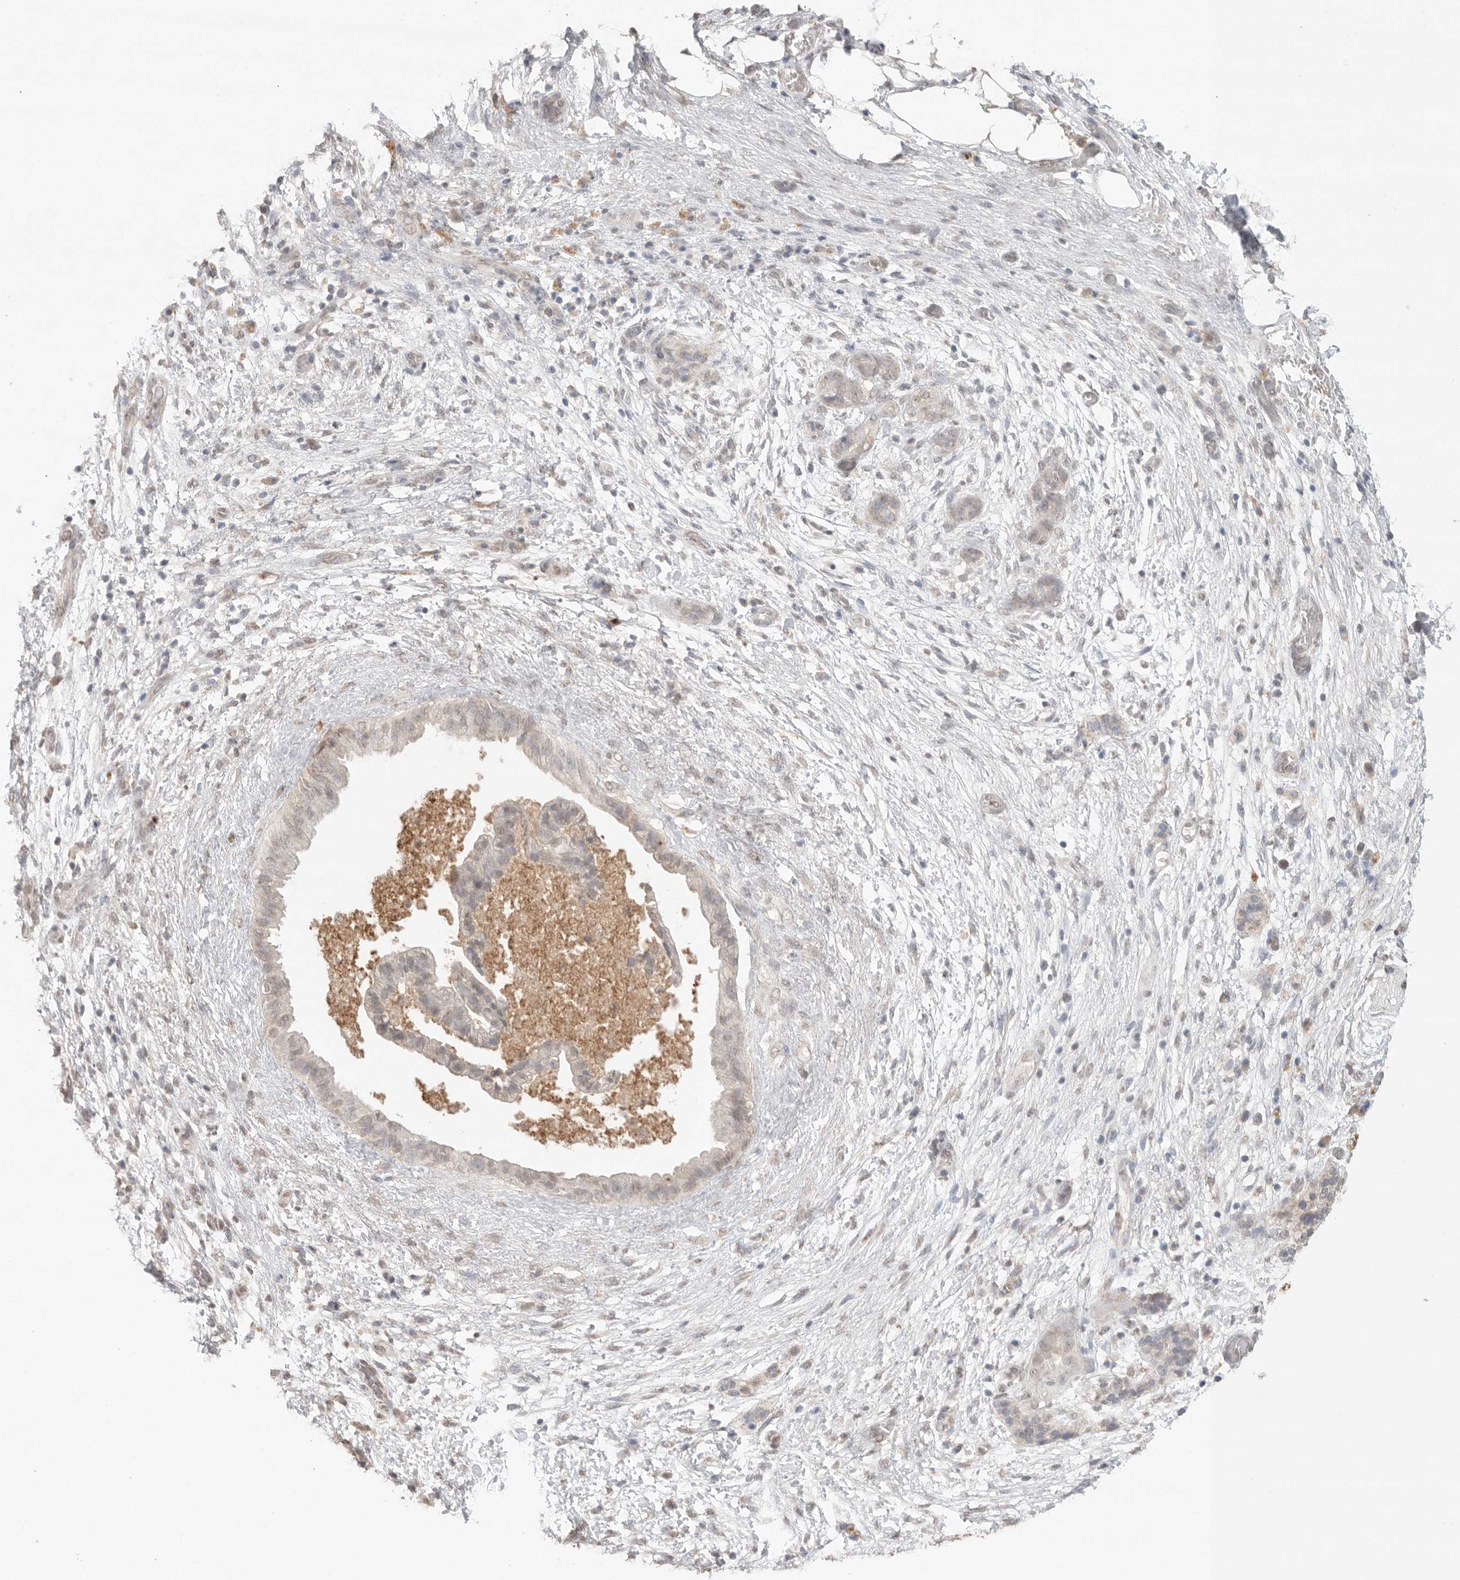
{"staining": {"intensity": "weak", "quantity": "<25%", "location": "cytoplasmic/membranous,nuclear"}, "tissue": "pancreatic cancer", "cell_type": "Tumor cells", "image_type": "cancer", "snomed": [{"axis": "morphology", "description": "Adenocarcinoma, NOS"}, {"axis": "topography", "description": "Pancreas"}], "caption": "The IHC histopathology image has no significant staining in tumor cells of adenocarcinoma (pancreatic) tissue. (Stains: DAB (3,3'-diaminobenzidine) IHC with hematoxylin counter stain, Microscopy: brightfield microscopy at high magnification).", "gene": "KLK5", "patient": {"sex": "female", "age": 78}}